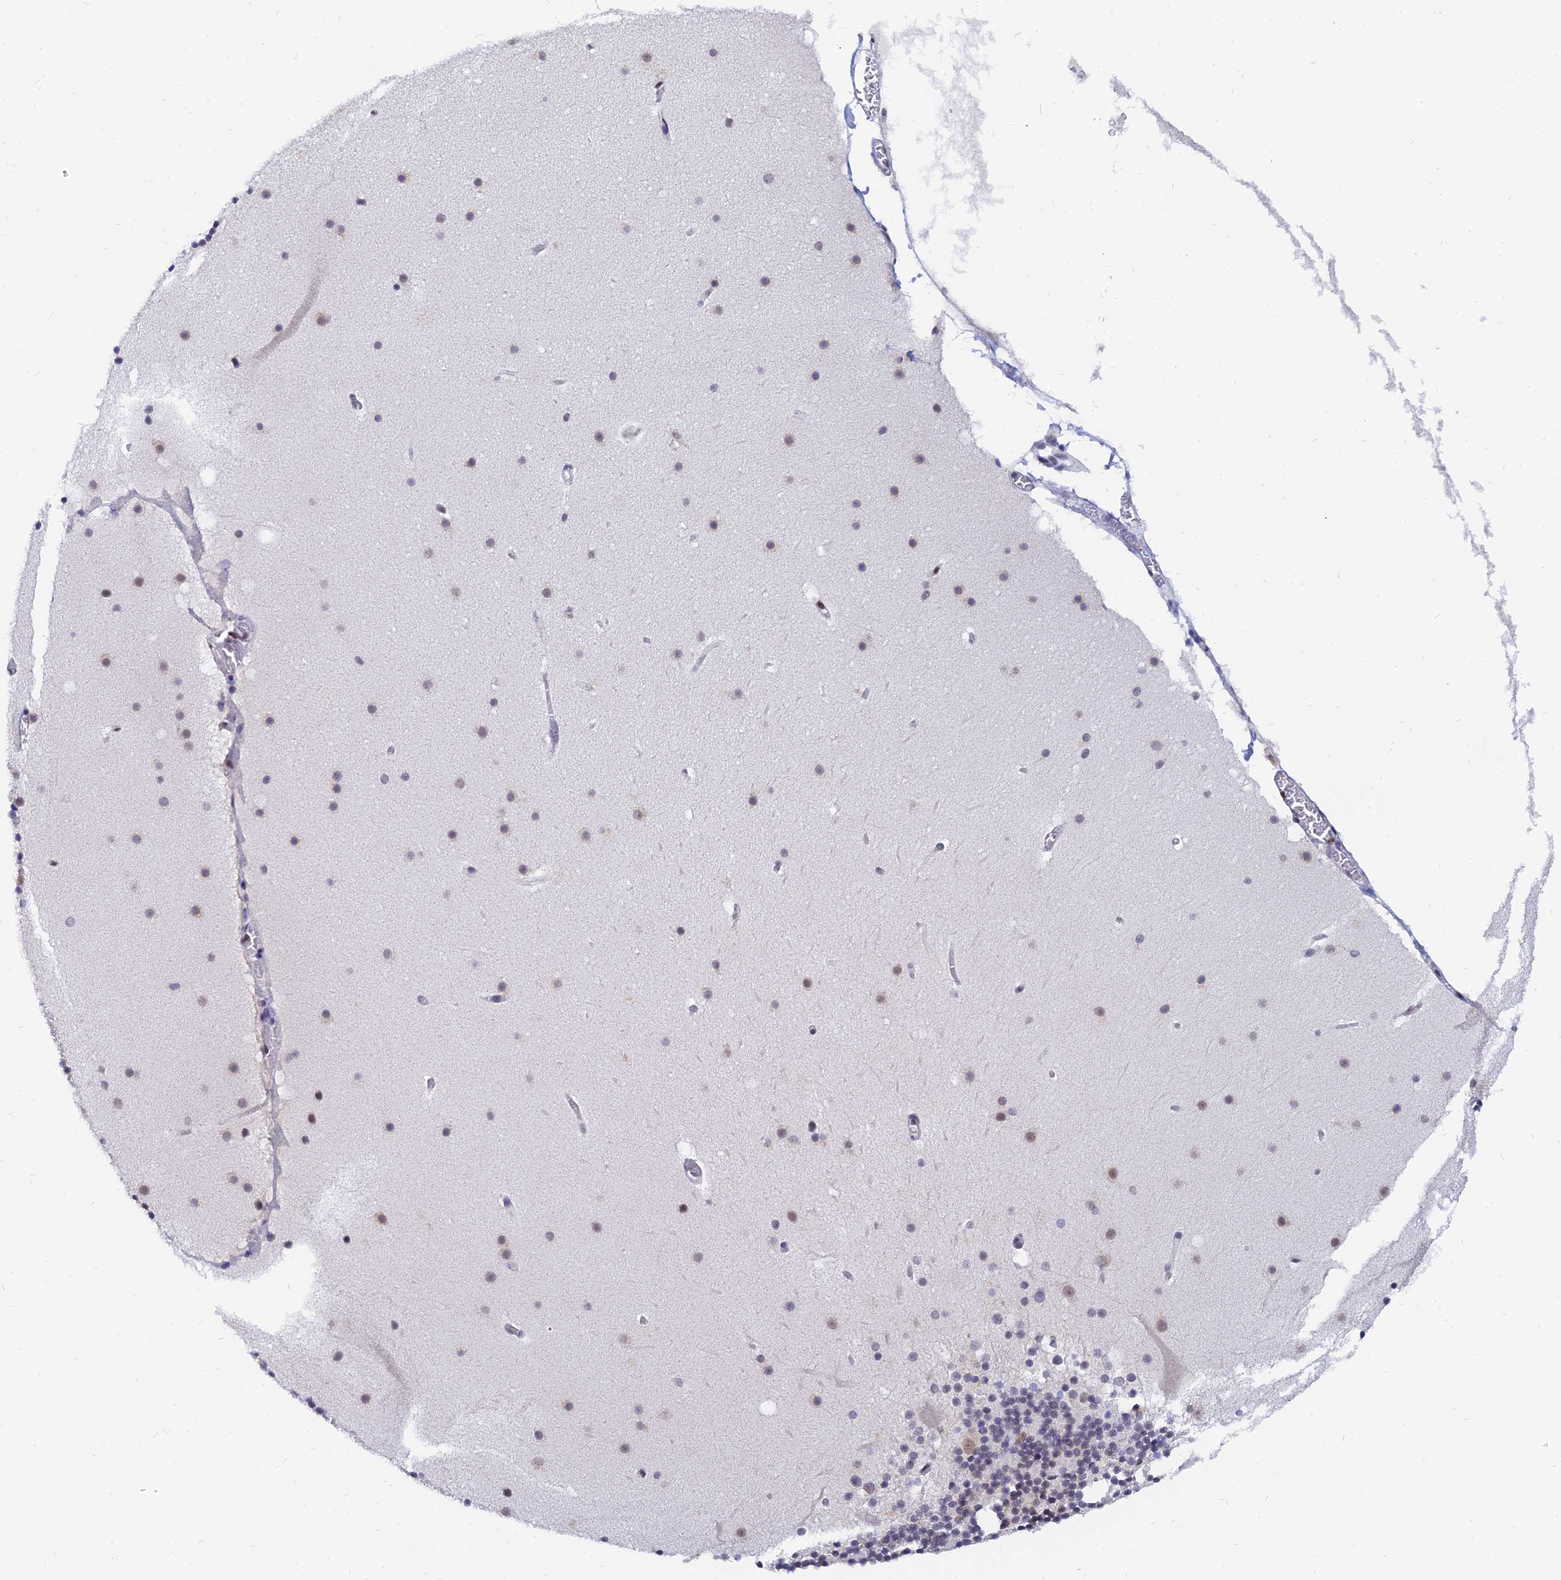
{"staining": {"intensity": "negative", "quantity": "none", "location": "none"}, "tissue": "cerebellum", "cell_type": "Cells in granular layer", "image_type": "normal", "snomed": [{"axis": "morphology", "description": "Normal tissue, NOS"}, {"axis": "topography", "description": "Cerebellum"}], "caption": "Photomicrograph shows no protein expression in cells in granular layer of normal cerebellum. (Stains: DAB (3,3'-diaminobenzidine) immunohistochemistry with hematoxylin counter stain, Microscopy: brightfield microscopy at high magnification).", "gene": "DPY30", "patient": {"sex": "male", "age": 57}}